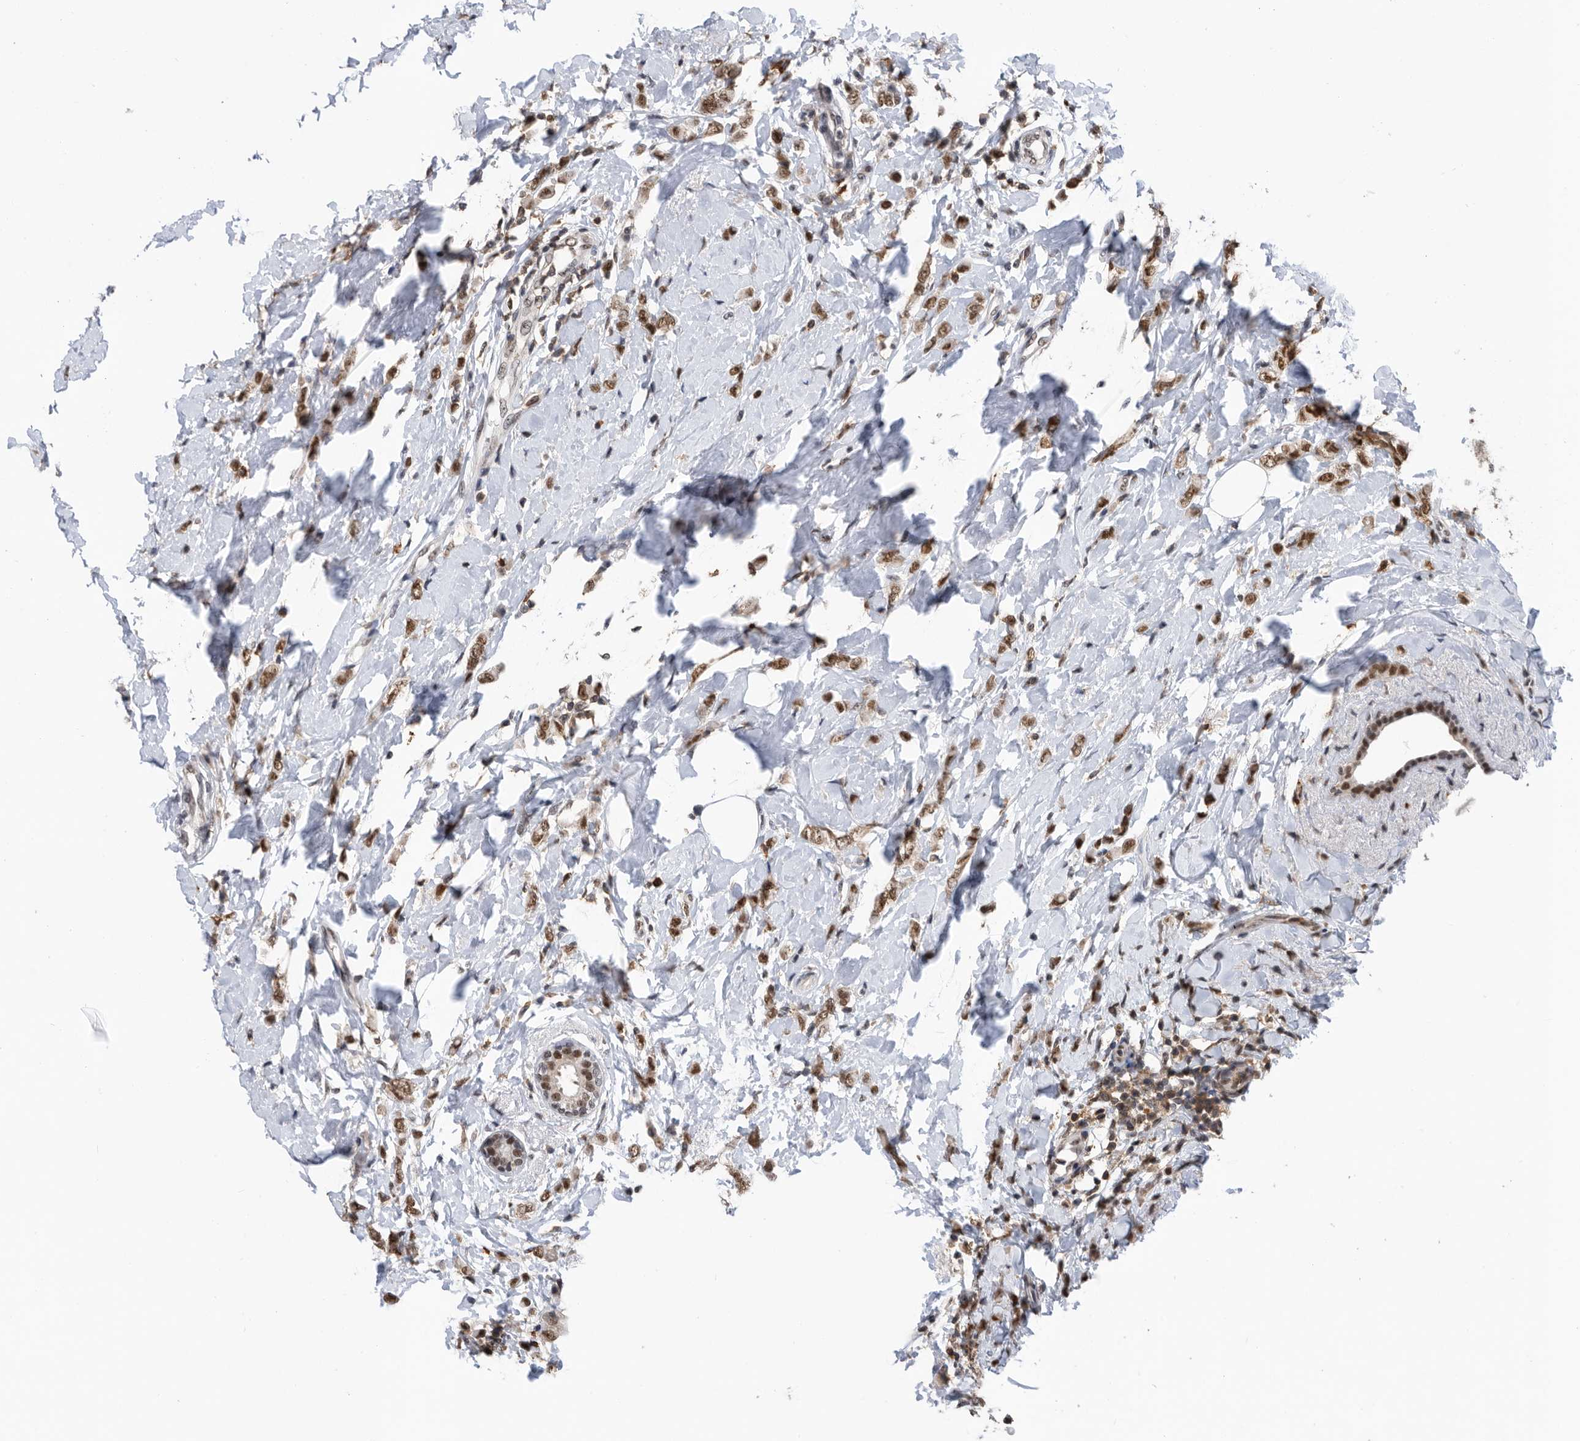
{"staining": {"intensity": "moderate", "quantity": ">75%", "location": "nuclear"}, "tissue": "breast cancer", "cell_type": "Tumor cells", "image_type": "cancer", "snomed": [{"axis": "morphology", "description": "Lobular carcinoma"}, {"axis": "topography", "description": "Breast"}], "caption": "Moderate nuclear protein expression is appreciated in about >75% of tumor cells in breast lobular carcinoma.", "gene": "ZNF260", "patient": {"sex": "female", "age": 47}}